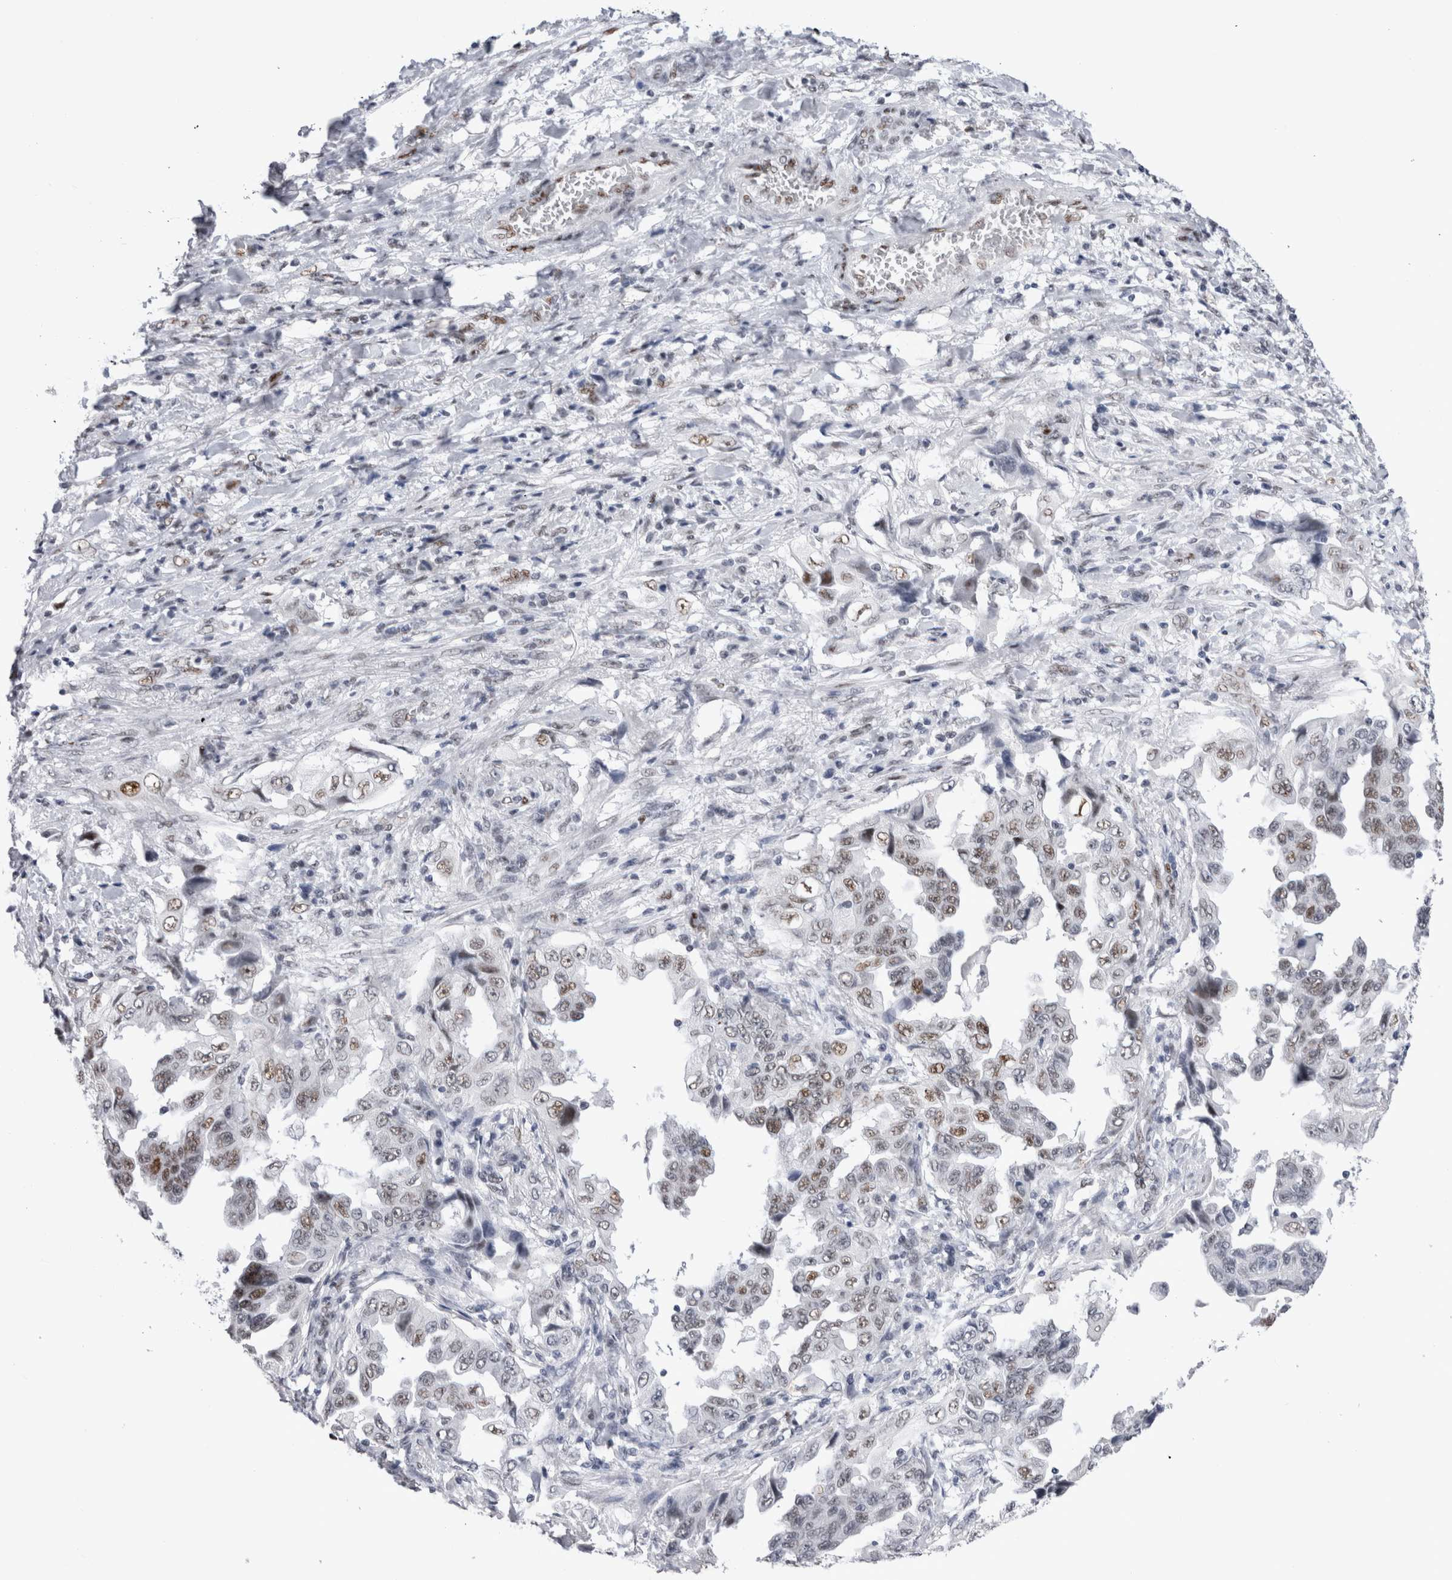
{"staining": {"intensity": "moderate", "quantity": "25%-75%", "location": "nuclear"}, "tissue": "lung cancer", "cell_type": "Tumor cells", "image_type": "cancer", "snomed": [{"axis": "morphology", "description": "Adenocarcinoma, NOS"}, {"axis": "topography", "description": "Lung"}], "caption": "Human lung cancer (adenocarcinoma) stained for a protein (brown) reveals moderate nuclear positive expression in approximately 25%-75% of tumor cells.", "gene": "RBM6", "patient": {"sex": "female", "age": 51}}